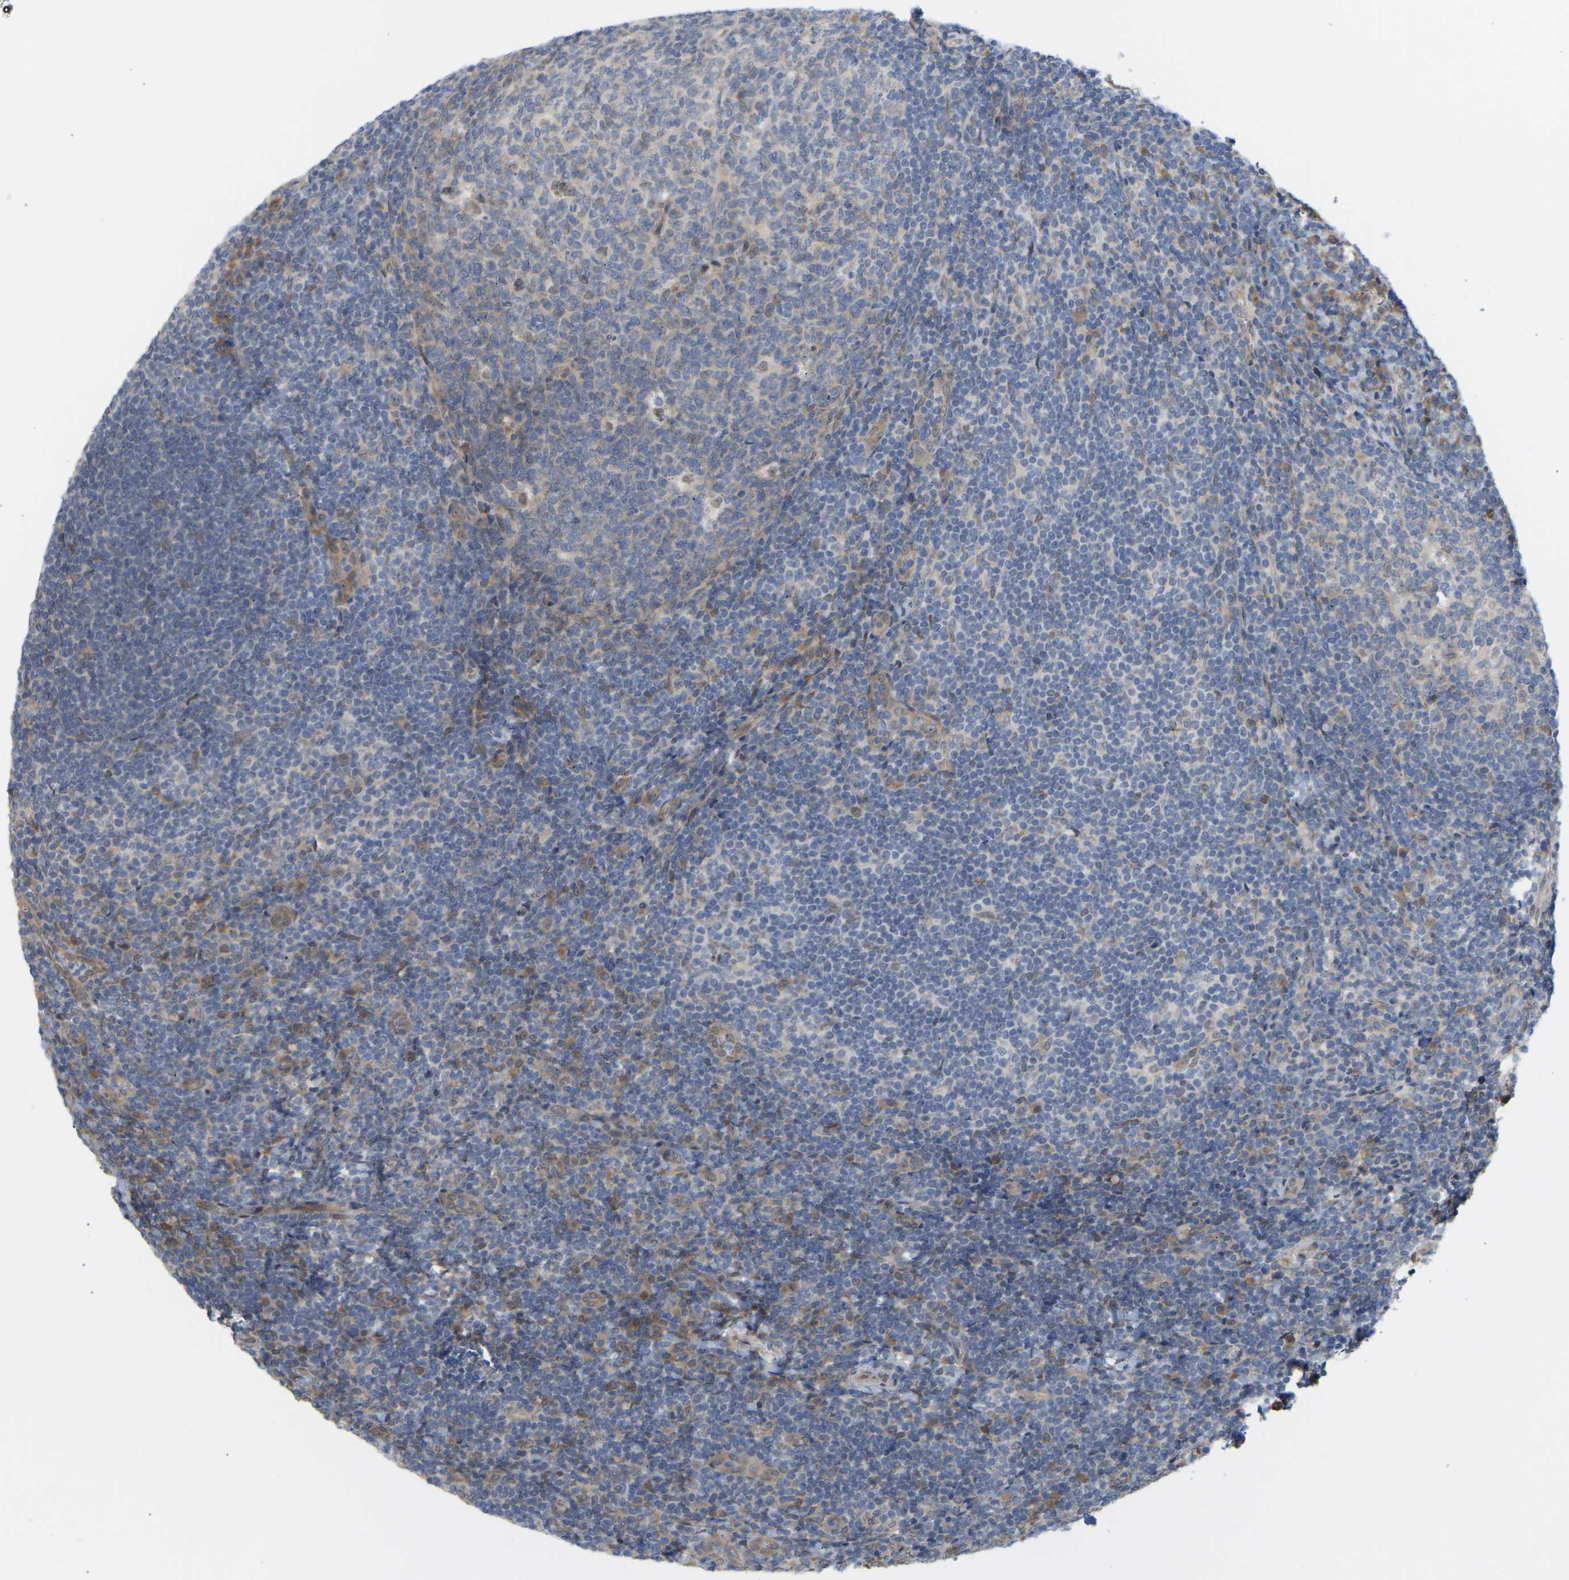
{"staining": {"intensity": "weak", "quantity": "<25%", "location": "cytoplasmic/membranous"}, "tissue": "tonsil", "cell_type": "Germinal center cells", "image_type": "normal", "snomed": [{"axis": "morphology", "description": "Normal tissue, NOS"}, {"axis": "topography", "description": "Tonsil"}], "caption": "This is a image of IHC staining of benign tonsil, which shows no staining in germinal center cells.", "gene": "BEND3", "patient": {"sex": "male", "age": 37}}